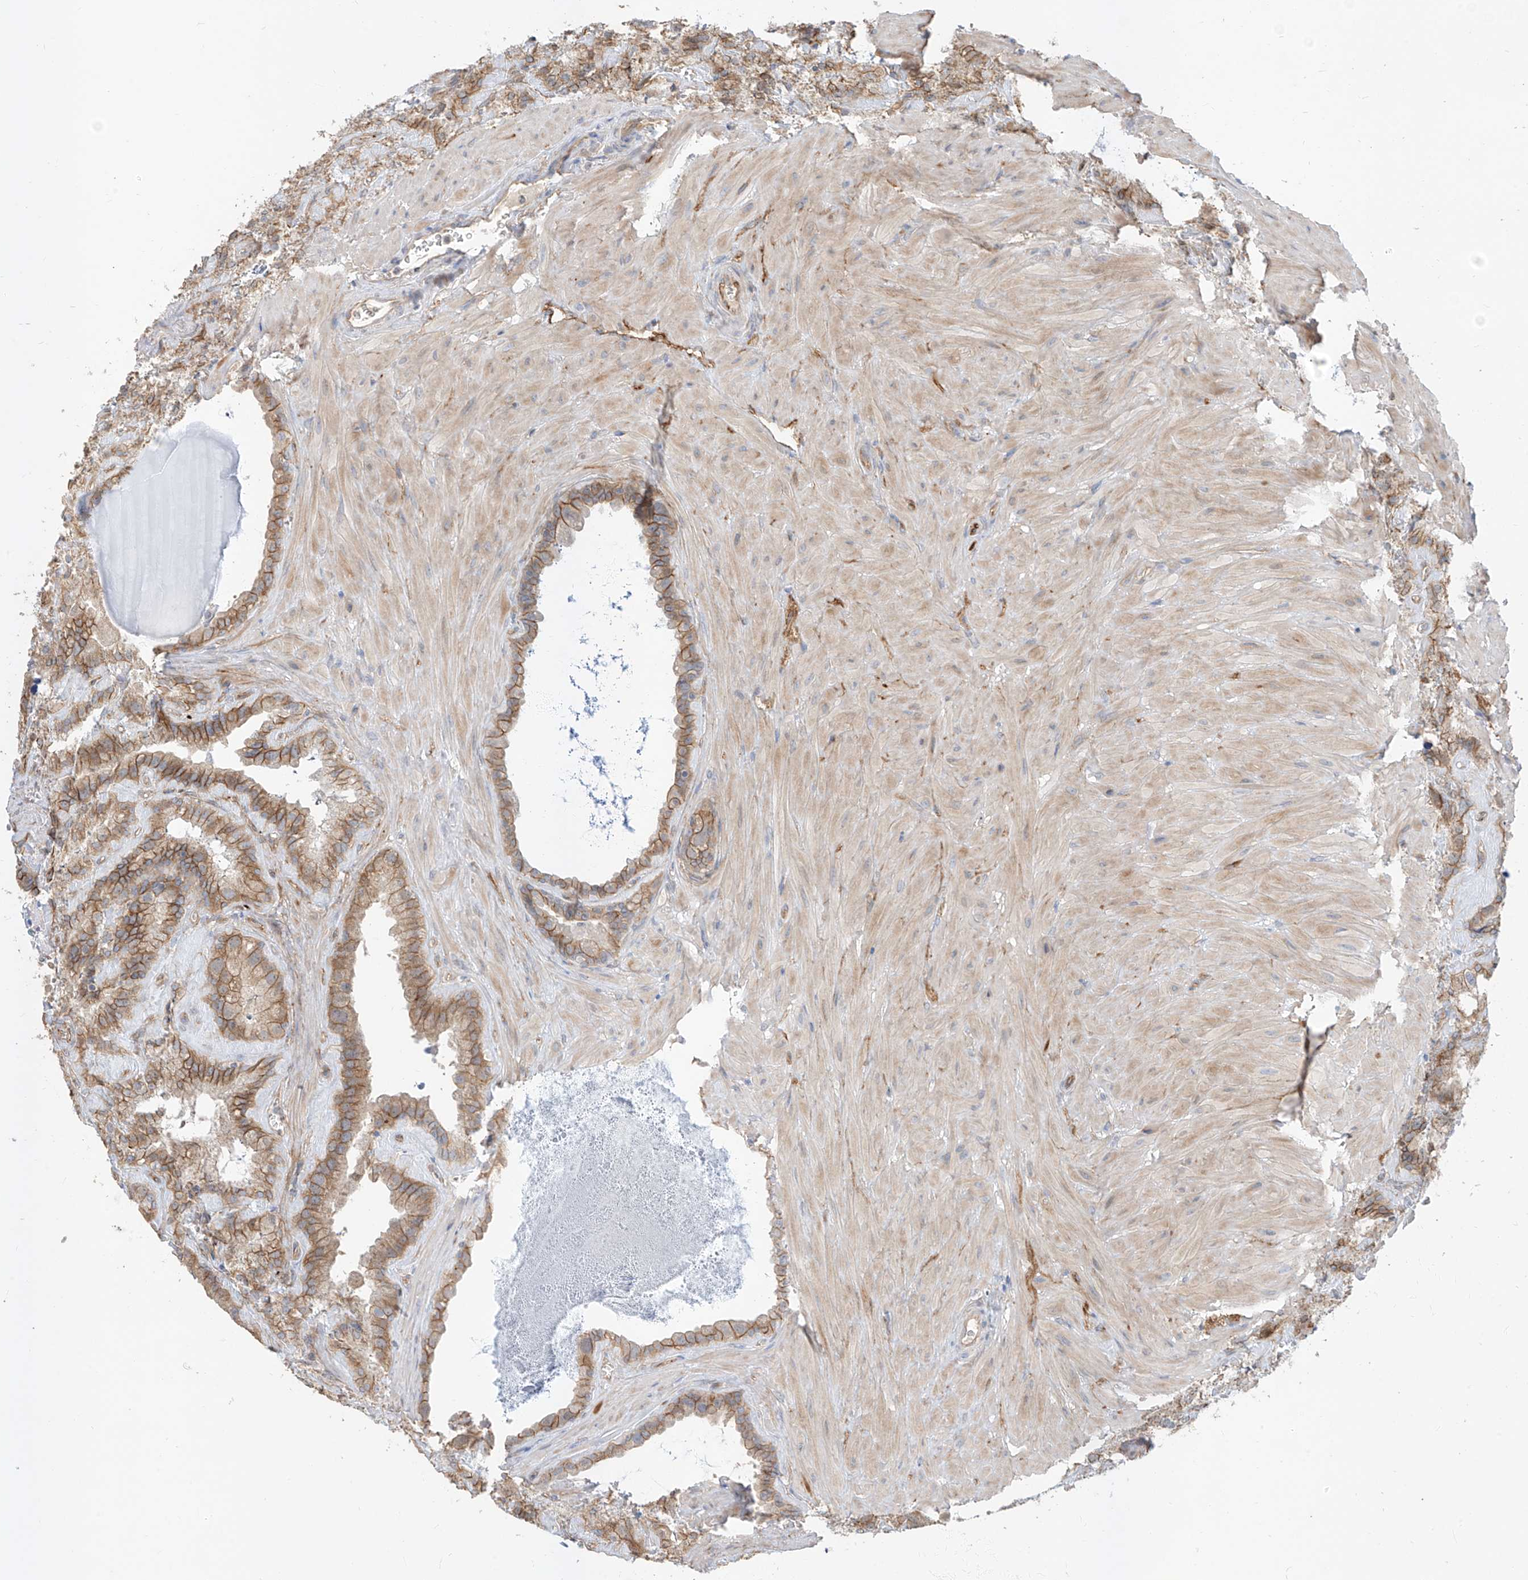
{"staining": {"intensity": "moderate", "quantity": ">75%", "location": "cytoplasmic/membranous"}, "tissue": "seminal vesicle", "cell_type": "Glandular cells", "image_type": "normal", "snomed": [{"axis": "morphology", "description": "Normal tissue, NOS"}, {"axis": "topography", "description": "Prostate"}, {"axis": "topography", "description": "Seminal veicle"}], "caption": "Immunohistochemistry (IHC) (DAB (3,3'-diaminobenzidine)) staining of benign seminal vesicle displays moderate cytoplasmic/membranous protein positivity in approximately >75% of glandular cells.", "gene": "EPHX4", "patient": {"sex": "male", "age": 59}}